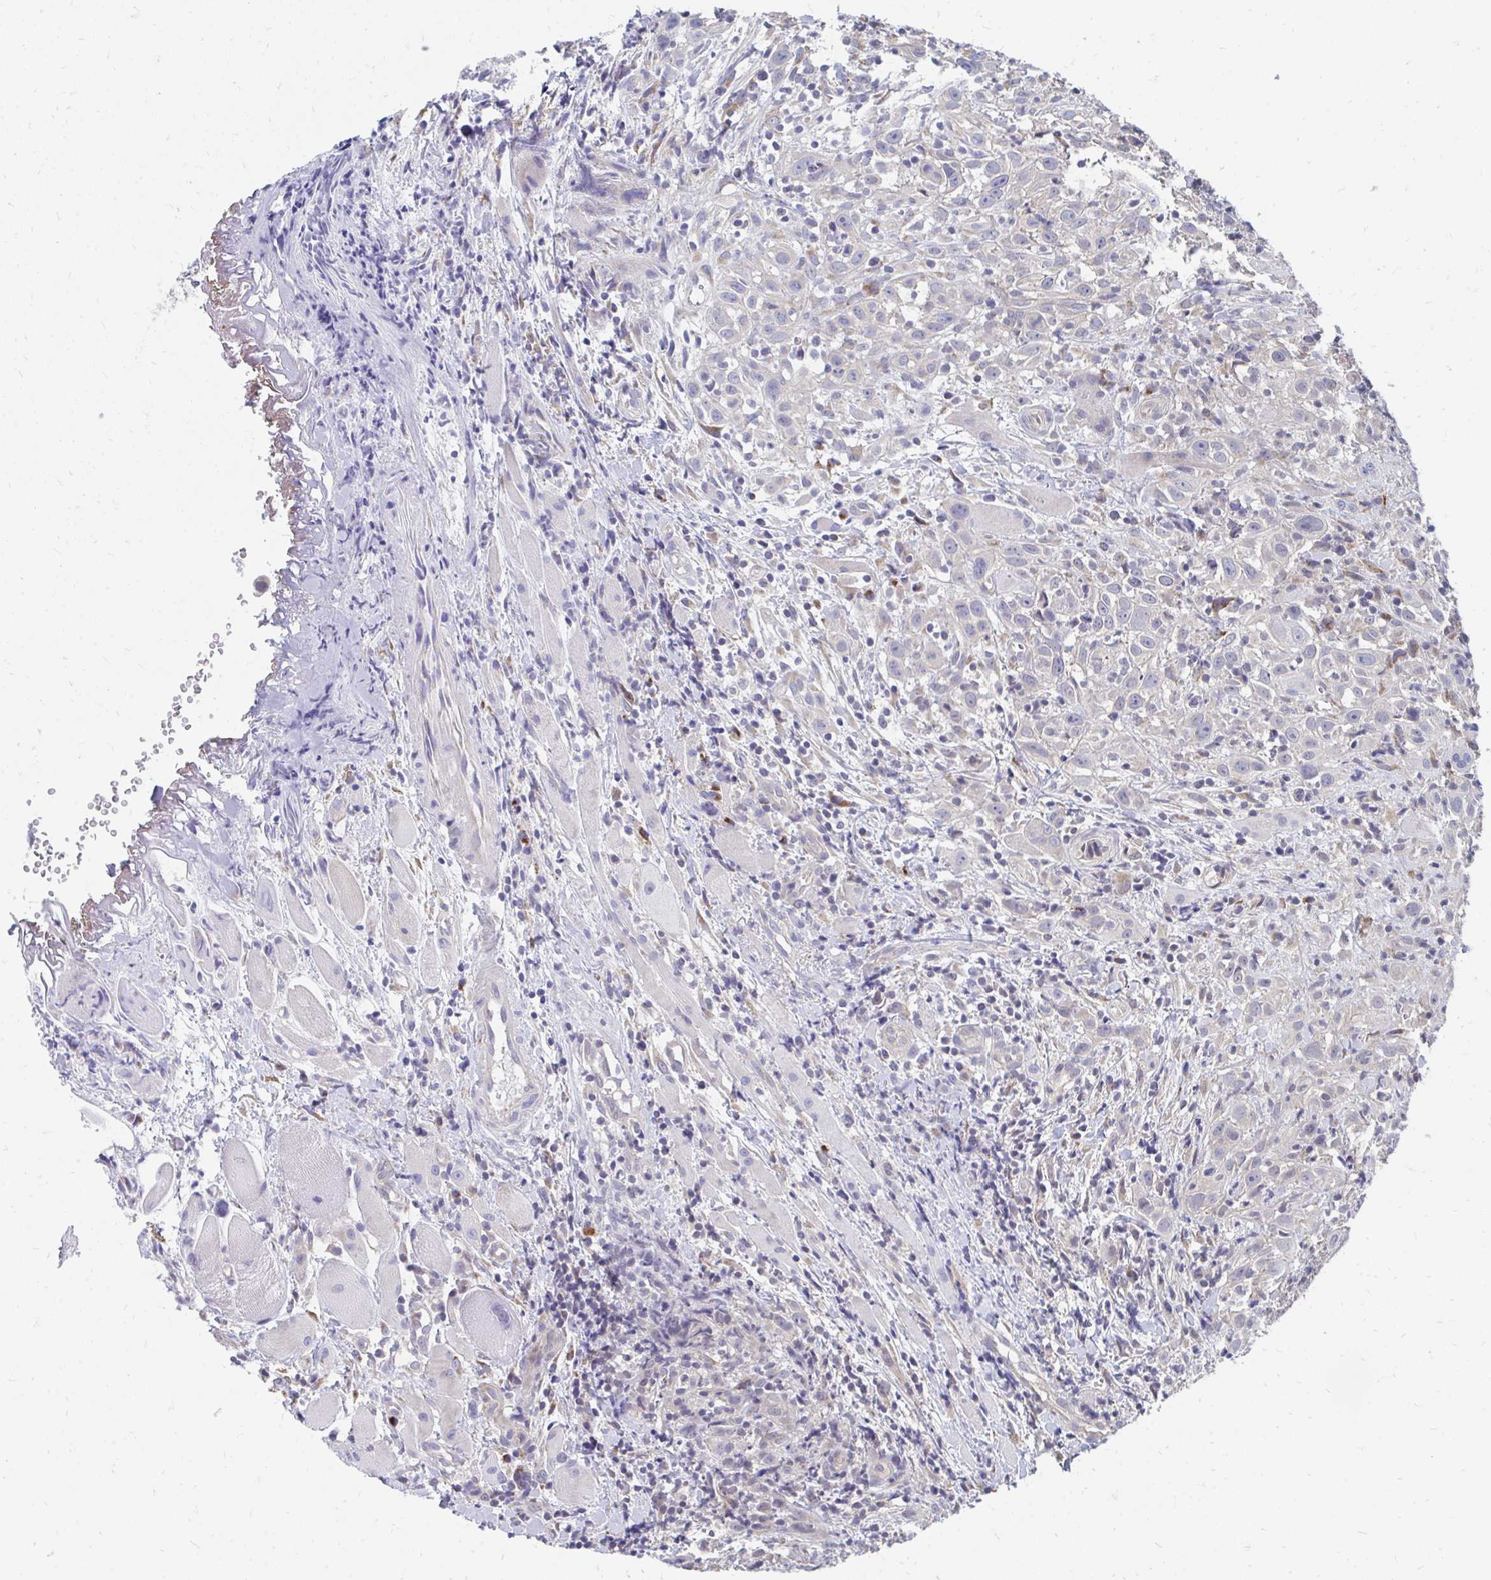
{"staining": {"intensity": "negative", "quantity": "none", "location": "none"}, "tissue": "head and neck cancer", "cell_type": "Tumor cells", "image_type": "cancer", "snomed": [{"axis": "morphology", "description": "Squamous cell carcinoma, NOS"}, {"axis": "topography", "description": "Head-Neck"}], "caption": "Immunohistochemical staining of head and neck squamous cell carcinoma exhibits no significant positivity in tumor cells.", "gene": "PABIR3", "patient": {"sex": "female", "age": 95}}